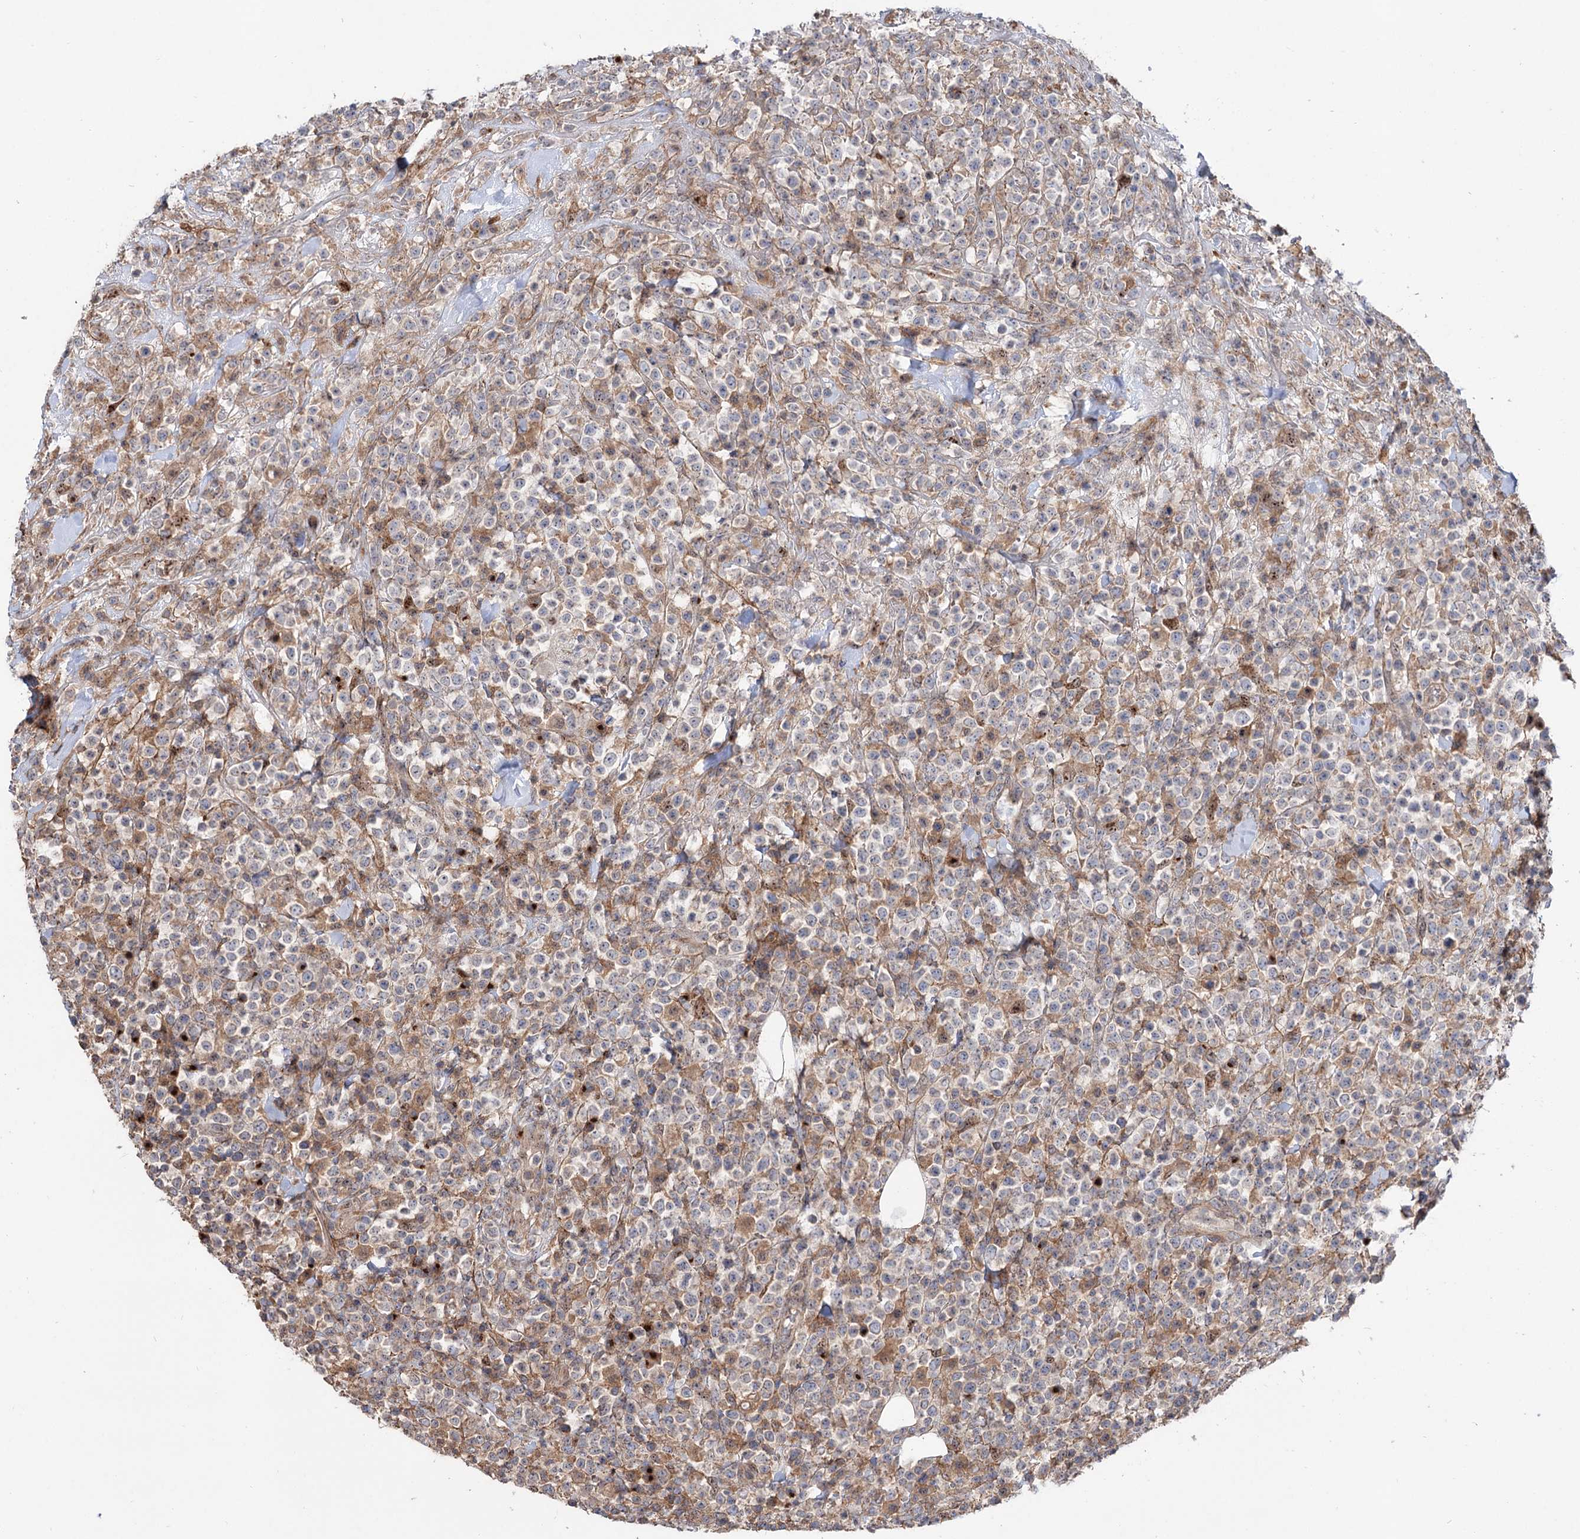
{"staining": {"intensity": "negative", "quantity": "none", "location": "none"}, "tissue": "lymphoma", "cell_type": "Tumor cells", "image_type": "cancer", "snomed": [{"axis": "morphology", "description": "Malignant lymphoma, non-Hodgkin's type, High grade"}, {"axis": "topography", "description": "Colon"}], "caption": "Immunohistochemistry of human lymphoma shows no staining in tumor cells.", "gene": "SEC24A", "patient": {"sex": "female", "age": 53}}